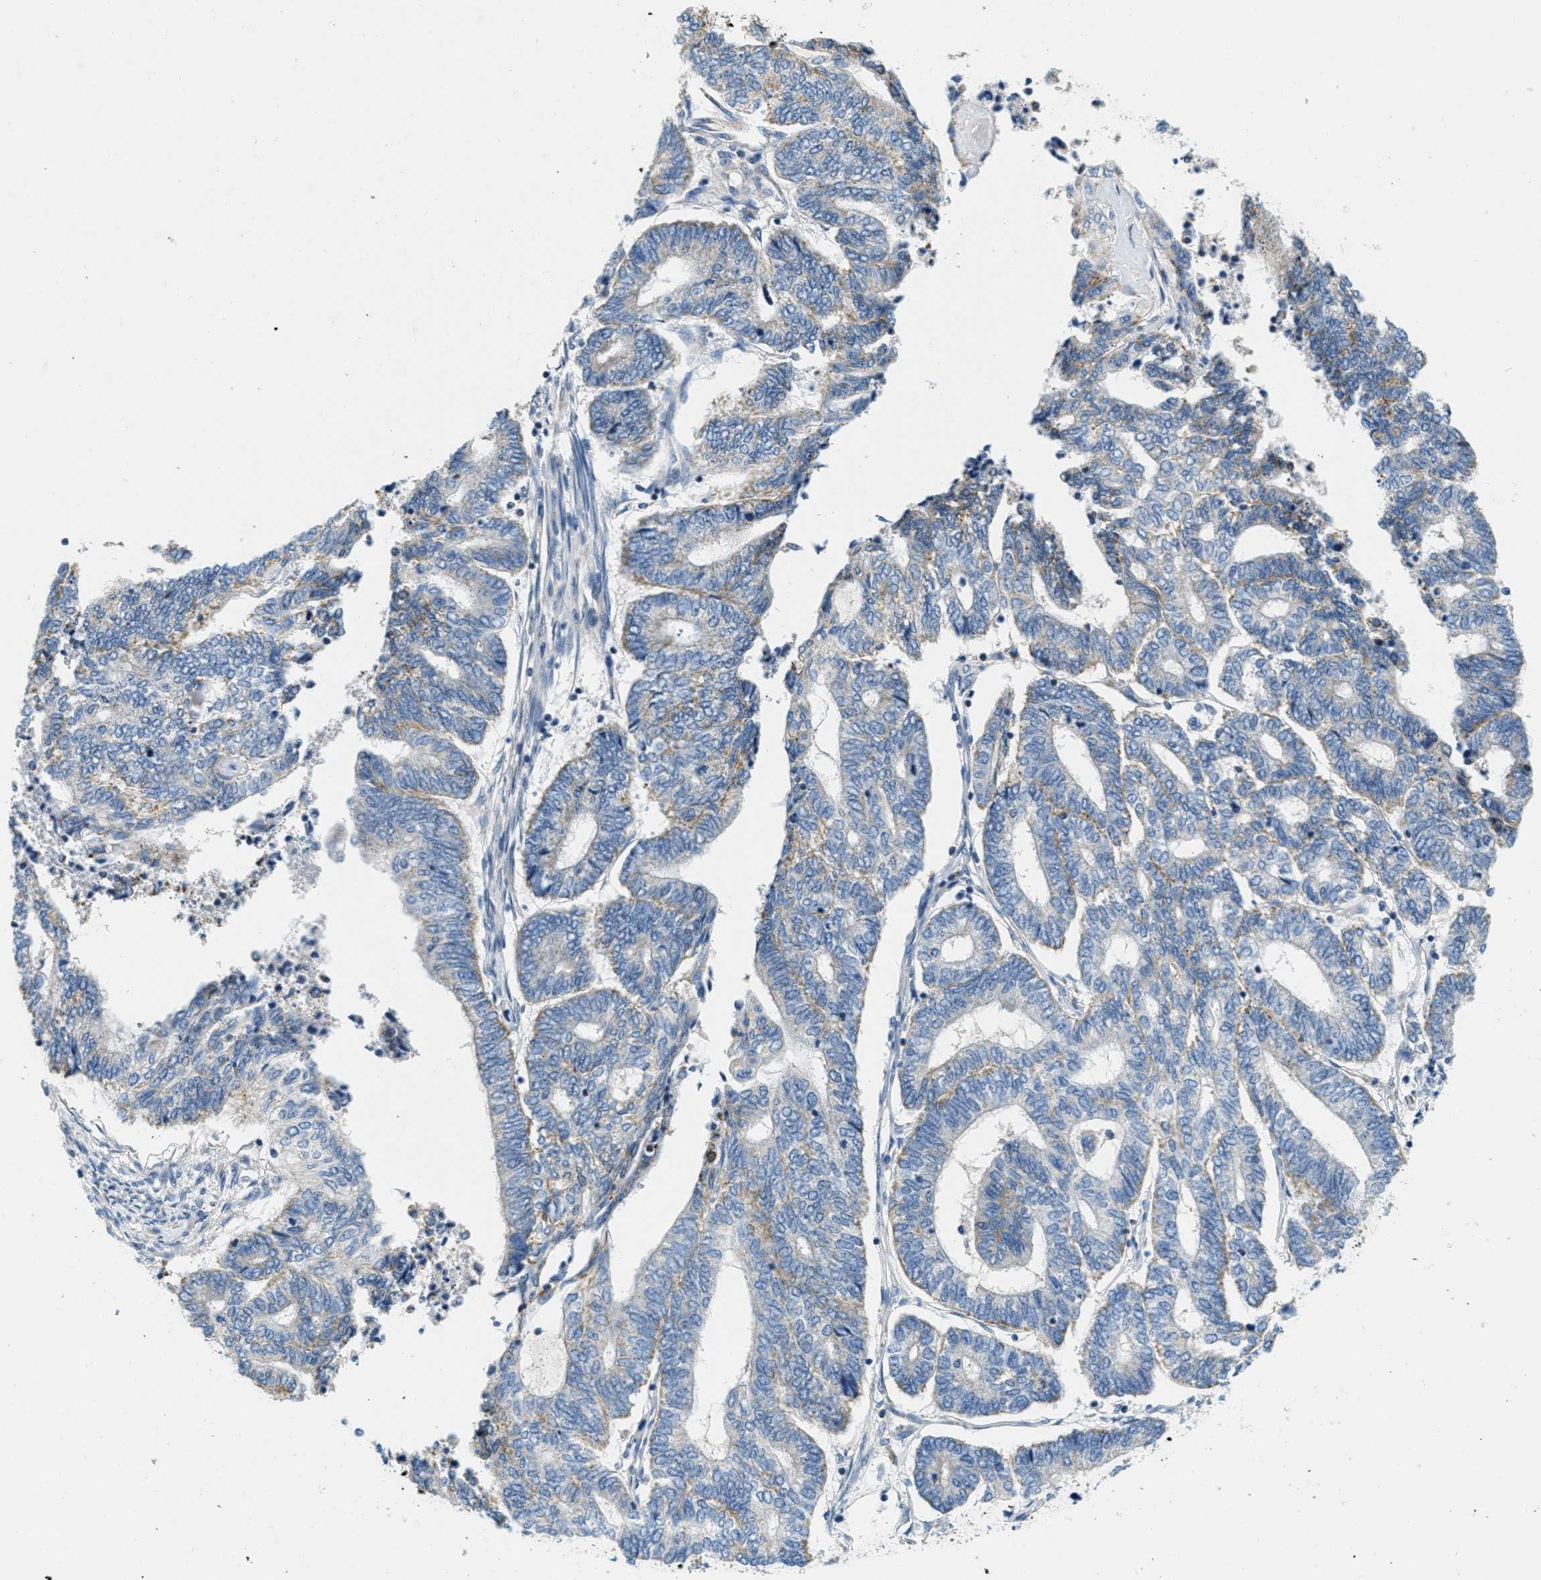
{"staining": {"intensity": "weak", "quantity": "<25%", "location": "cytoplasmic/membranous"}, "tissue": "endometrial cancer", "cell_type": "Tumor cells", "image_type": "cancer", "snomed": [{"axis": "morphology", "description": "Adenocarcinoma, NOS"}, {"axis": "topography", "description": "Uterus"}, {"axis": "topography", "description": "Endometrium"}], "caption": "This is an immunohistochemistry (IHC) photomicrograph of human endometrial cancer. There is no staining in tumor cells.", "gene": "CA4", "patient": {"sex": "female", "age": 70}}